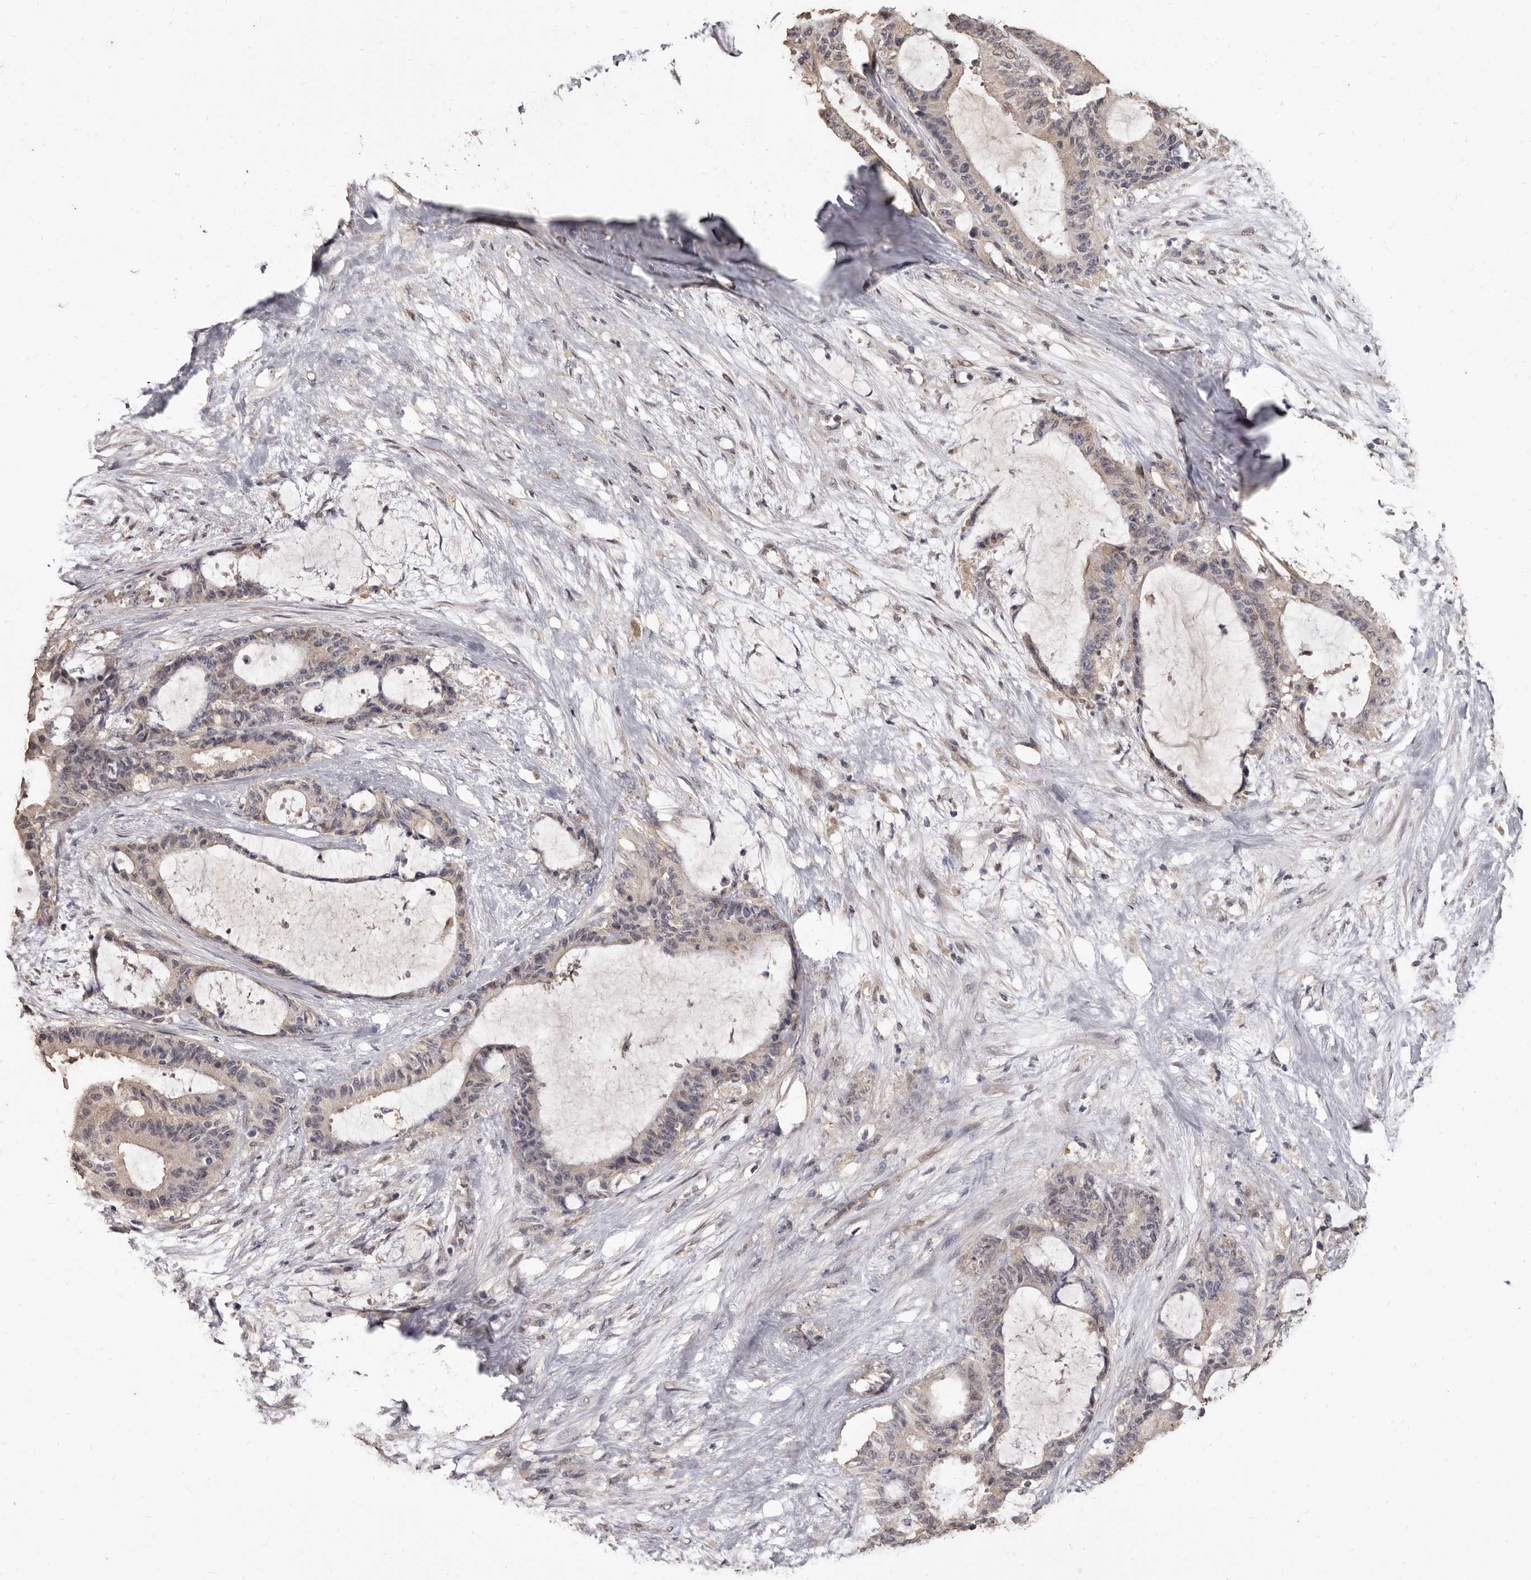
{"staining": {"intensity": "negative", "quantity": "none", "location": "none"}, "tissue": "liver cancer", "cell_type": "Tumor cells", "image_type": "cancer", "snomed": [{"axis": "morphology", "description": "Normal tissue, NOS"}, {"axis": "morphology", "description": "Cholangiocarcinoma"}, {"axis": "topography", "description": "Liver"}, {"axis": "topography", "description": "Peripheral nerve tissue"}], "caption": "DAB immunohistochemical staining of cholangiocarcinoma (liver) demonstrates no significant staining in tumor cells.", "gene": "INAVA", "patient": {"sex": "female", "age": 73}}